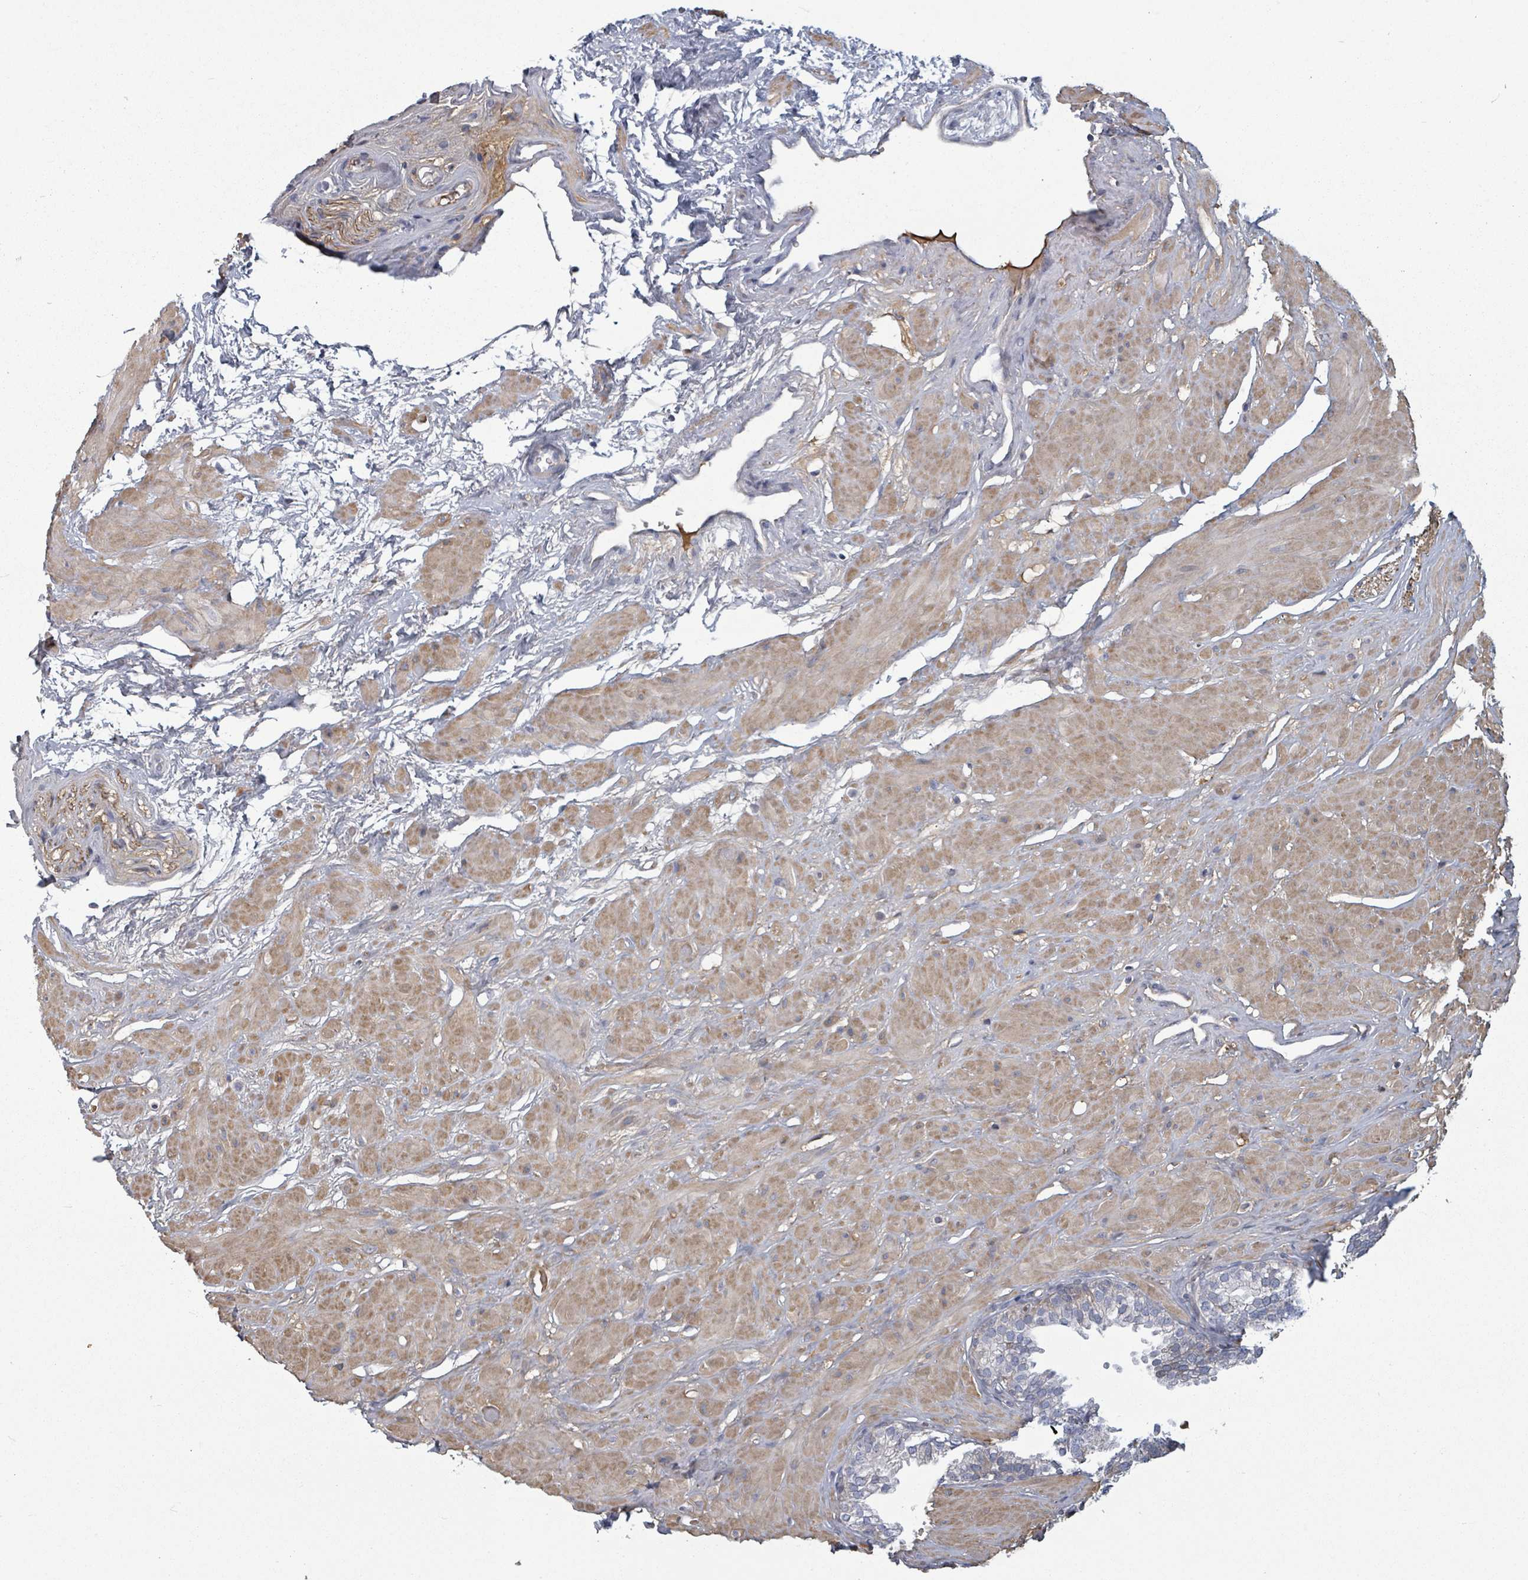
{"staining": {"intensity": "weak", "quantity": "<25%", "location": "cytoplasmic/membranous"}, "tissue": "prostate", "cell_type": "Glandular cells", "image_type": "normal", "snomed": [{"axis": "morphology", "description": "Normal tissue, NOS"}, {"axis": "topography", "description": "Prostate"}, {"axis": "topography", "description": "Peripheral nerve tissue"}], "caption": "This is an immunohistochemistry image of benign prostate. There is no staining in glandular cells.", "gene": "GABBR1", "patient": {"sex": "male", "age": 55}}